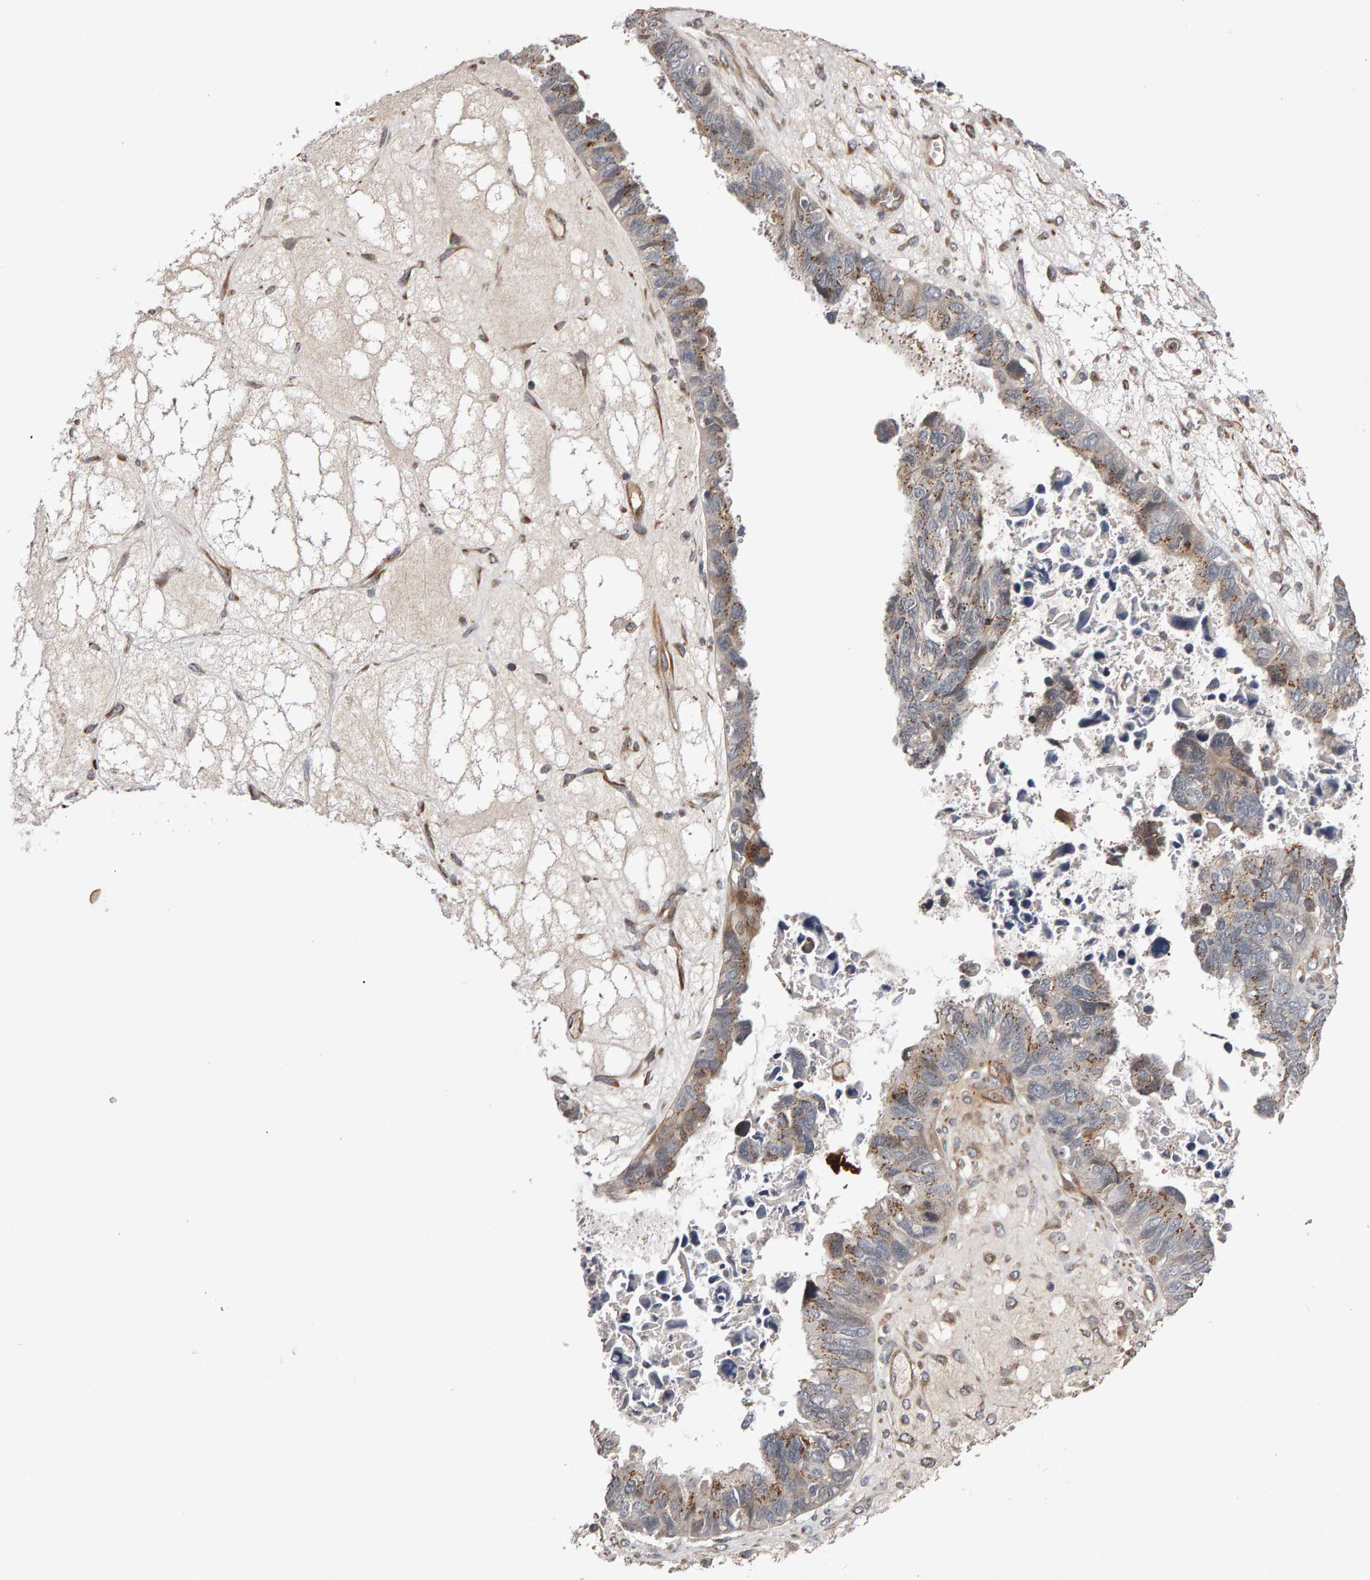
{"staining": {"intensity": "moderate", "quantity": ">75%", "location": "cytoplasmic/membranous"}, "tissue": "ovarian cancer", "cell_type": "Tumor cells", "image_type": "cancer", "snomed": [{"axis": "morphology", "description": "Cystadenocarcinoma, serous, NOS"}, {"axis": "topography", "description": "Ovary"}], "caption": "IHC of human ovarian cancer (serous cystadenocarcinoma) demonstrates medium levels of moderate cytoplasmic/membranous positivity in approximately >75% of tumor cells. (Brightfield microscopy of DAB IHC at high magnification).", "gene": "CANT1", "patient": {"sex": "female", "age": 79}}